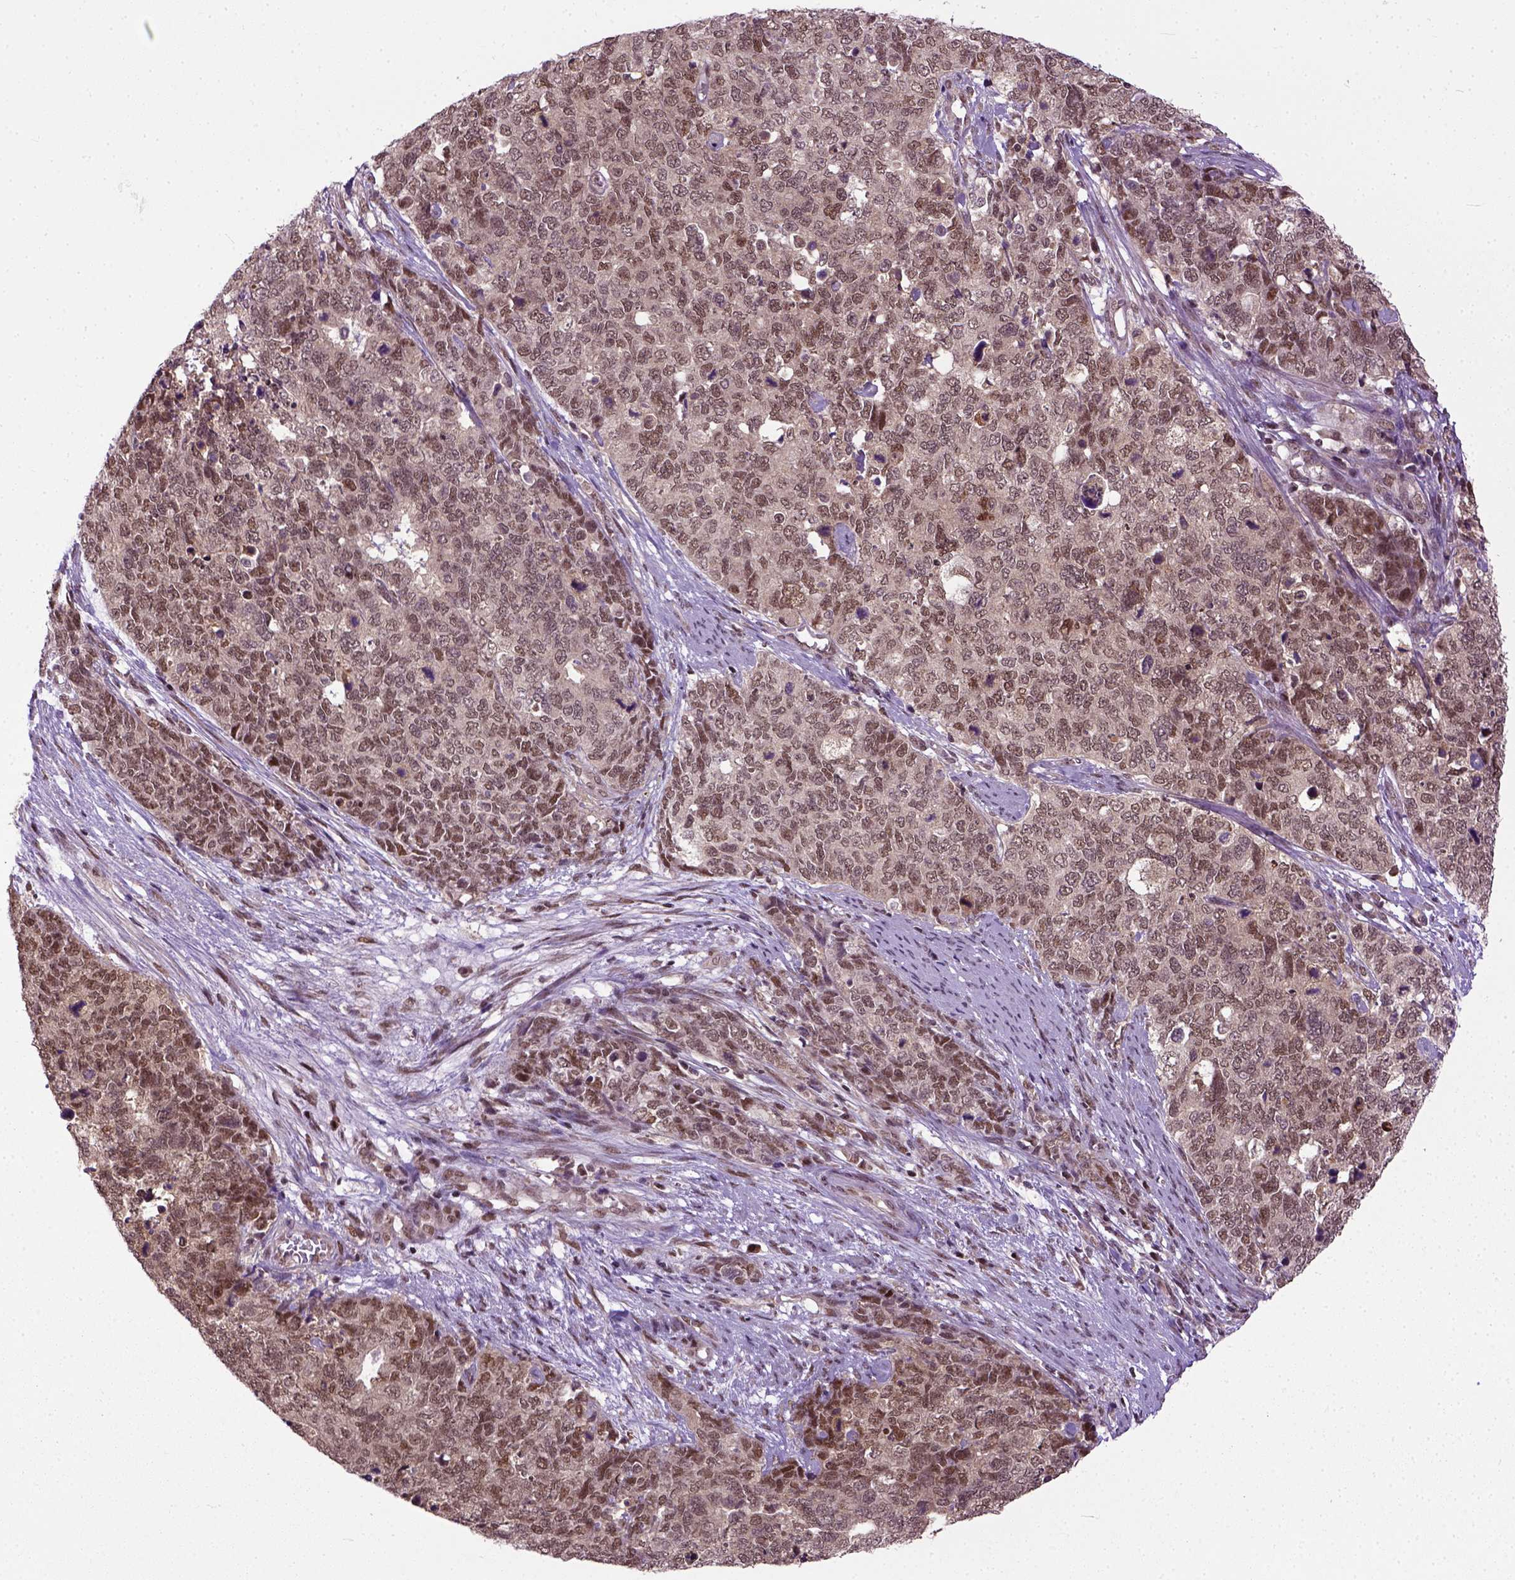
{"staining": {"intensity": "moderate", "quantity": ">75%", "location": "nuclear"}, "tissue": "cervical cancer", "cell_type": "Tumor cells", "image_type": "cancer", "snomed": [{"axis": "morphology", "description": "Squamous cell carcinoma, NOS"}, {"axis": "topography", "description": "Cervix"}], "caption": "Immunohistochemistry (IHC) (DAB (3,3'-diaminobenzidine)) staining of cervical cancer (squamous cell carcinoma) reveals moderate nuclear protein positivity in approximately >75% of tumor cells.", "gene": "UBA3", "patient": {"sex": "female", "age": 63}}